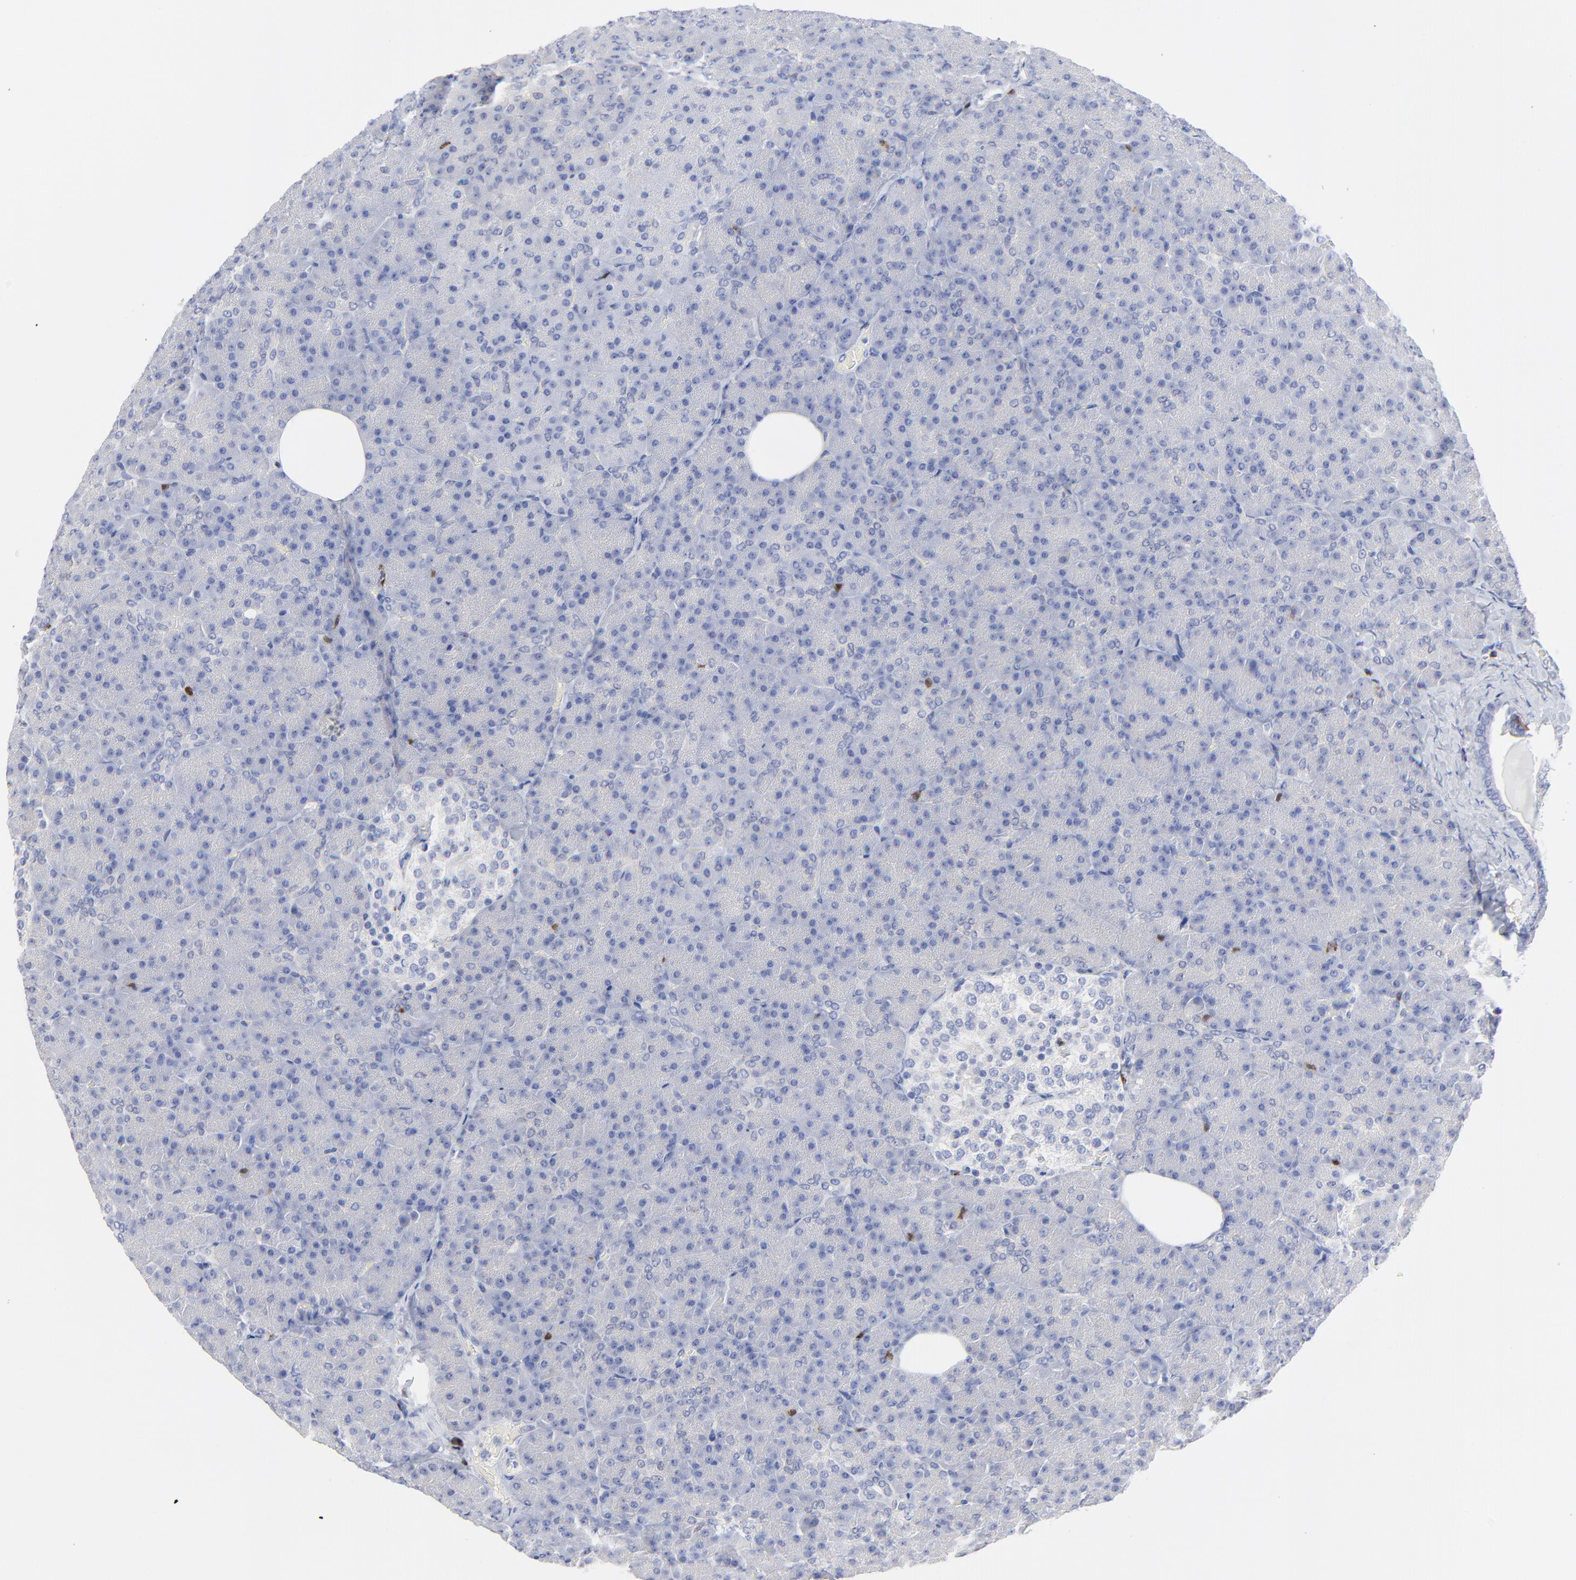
{"staining": {"intensity": "negative", "quantity": "none", "location": "none"}, "tissue": "pancreas", "cell_type": "Exocrine glandular cells", "image_type": "normal", "snomed": [{"axis": "morphology", "description": "Normal tissue, NOS"}, {"axis": "topography", "description": "Pancreas"}], "caption": "Immunohistochemistry (IHC) micrograph of benign pancreas: pancreas stained with DAB (3,3'-diaminobenzidine) shows no significant protein staining in exocrine glandular cells.", "gene": "ZAP70", "patient": {"sex": "female", "age": 35}}